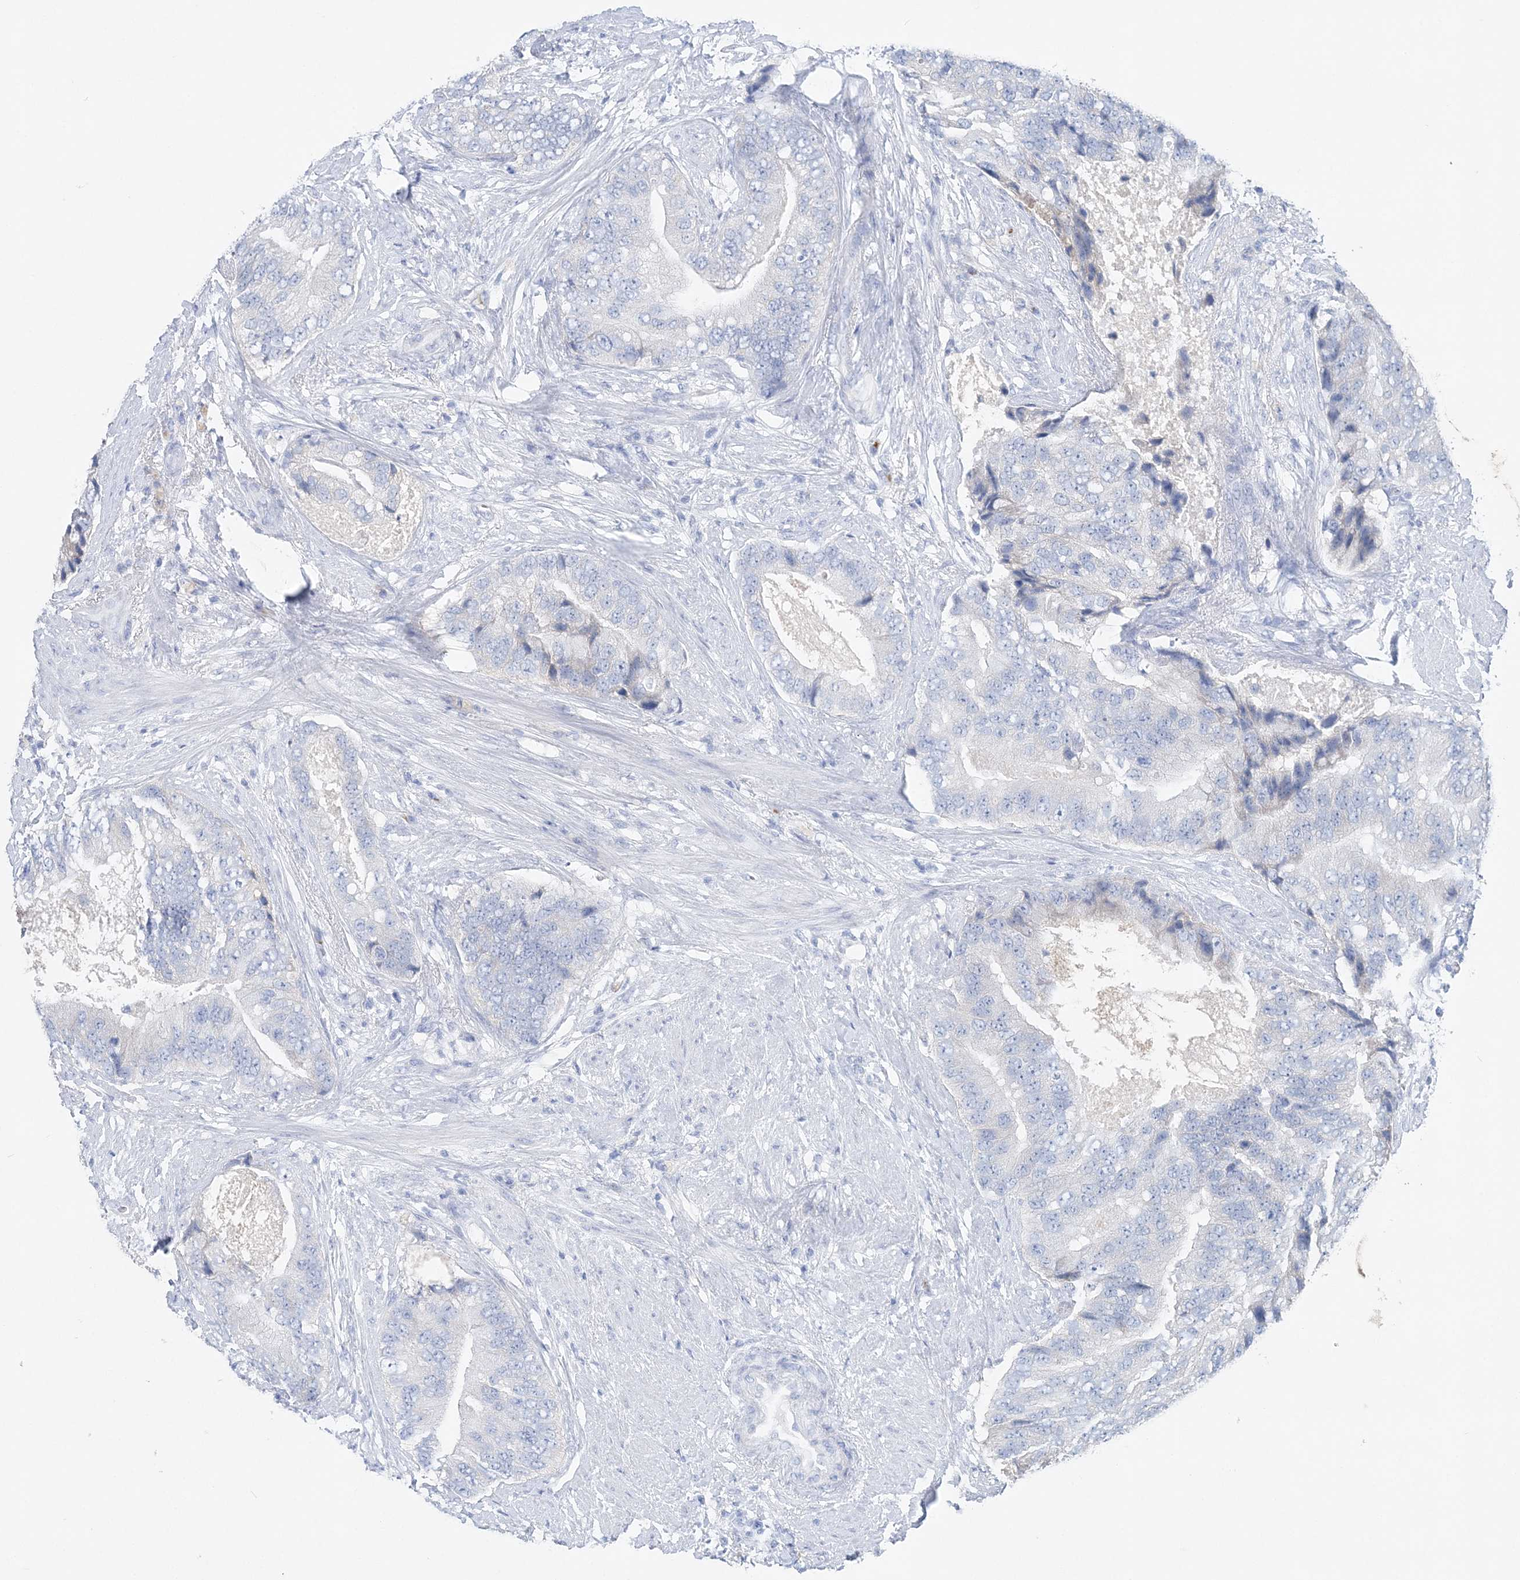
{"staining": {"intensity": "negative", "quantity": "none", "location": "none"}, "tissue": "prostate cancer", "cell_type": "Tumor cells", "image_type": "cancer", "snomed": [{"axis": "morphology", "description": "Adenocarcinoma, High grade"}, {"axis": "topography", "description": "Prostate"}], "caption": "This is an immunohistochemistry (IHC) micrograph of human adenocarcinoma (high-grade) (prostate). There is no staining in tumor cells.", "gene": "SLC5A6", "patient": {"sex": "male", "age": 70}}